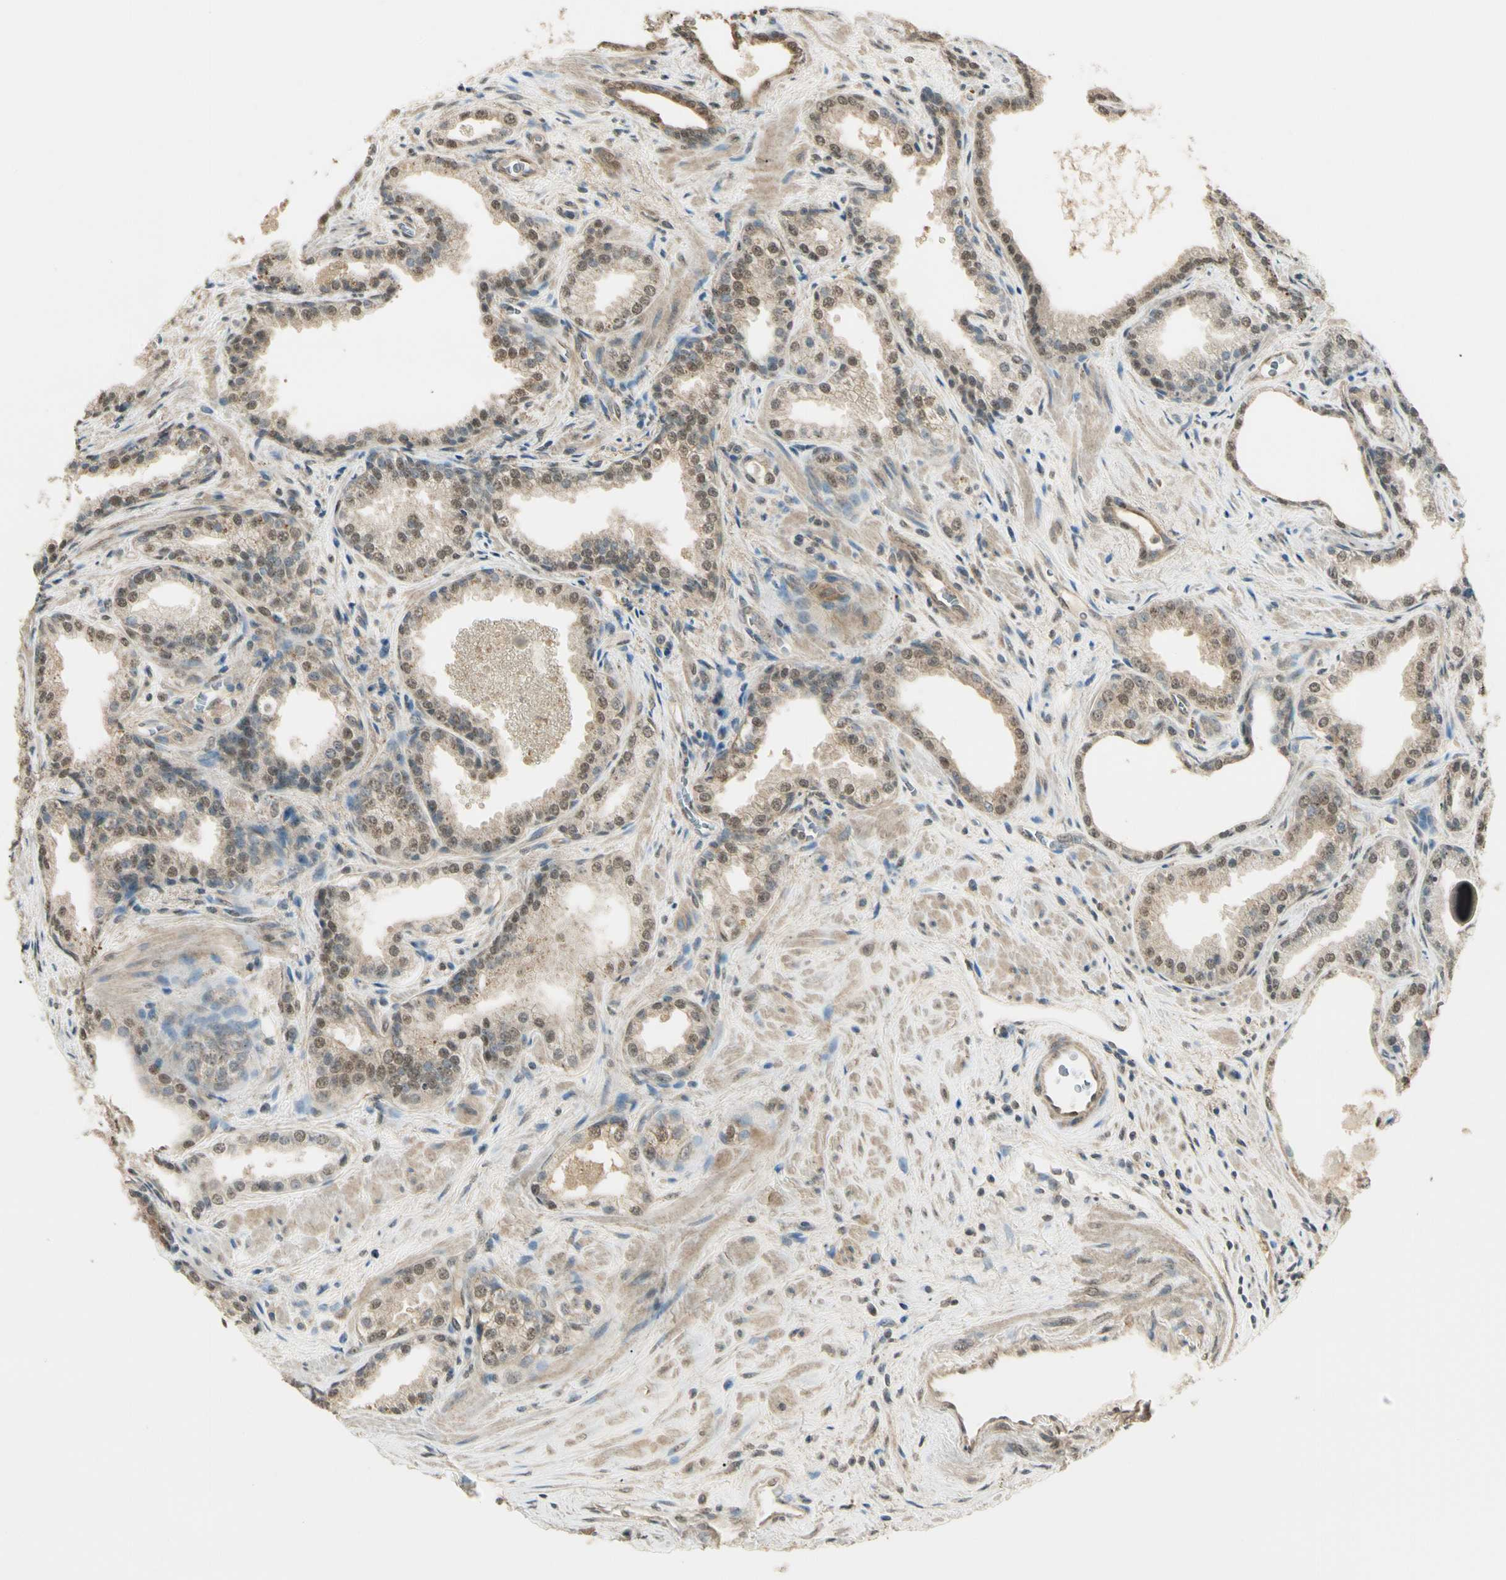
{"staining": {"intensity": "moderate", "quantity": ">75%", "location": "cytoplasmic/membranous,nuclear"}, "tissue": "prostate cancer", "cell_type": "Tumor cells", "image_type": "cancer", "snomed": [{"axis": "morphology", "description": "Adenocarcinoma, Low grade"}, {"axis": "topography", "description": "Prostate"}], "caption": "The micrograph shows staining of prostate cancer (adenocarcinoma (low-grade)), revealing moderate cytoplasmic/membranous and nuclear protein positivity (brown color) within tumor cells.", "gene": "SGCA", "patient": {"sex": "male", "age": 60}}